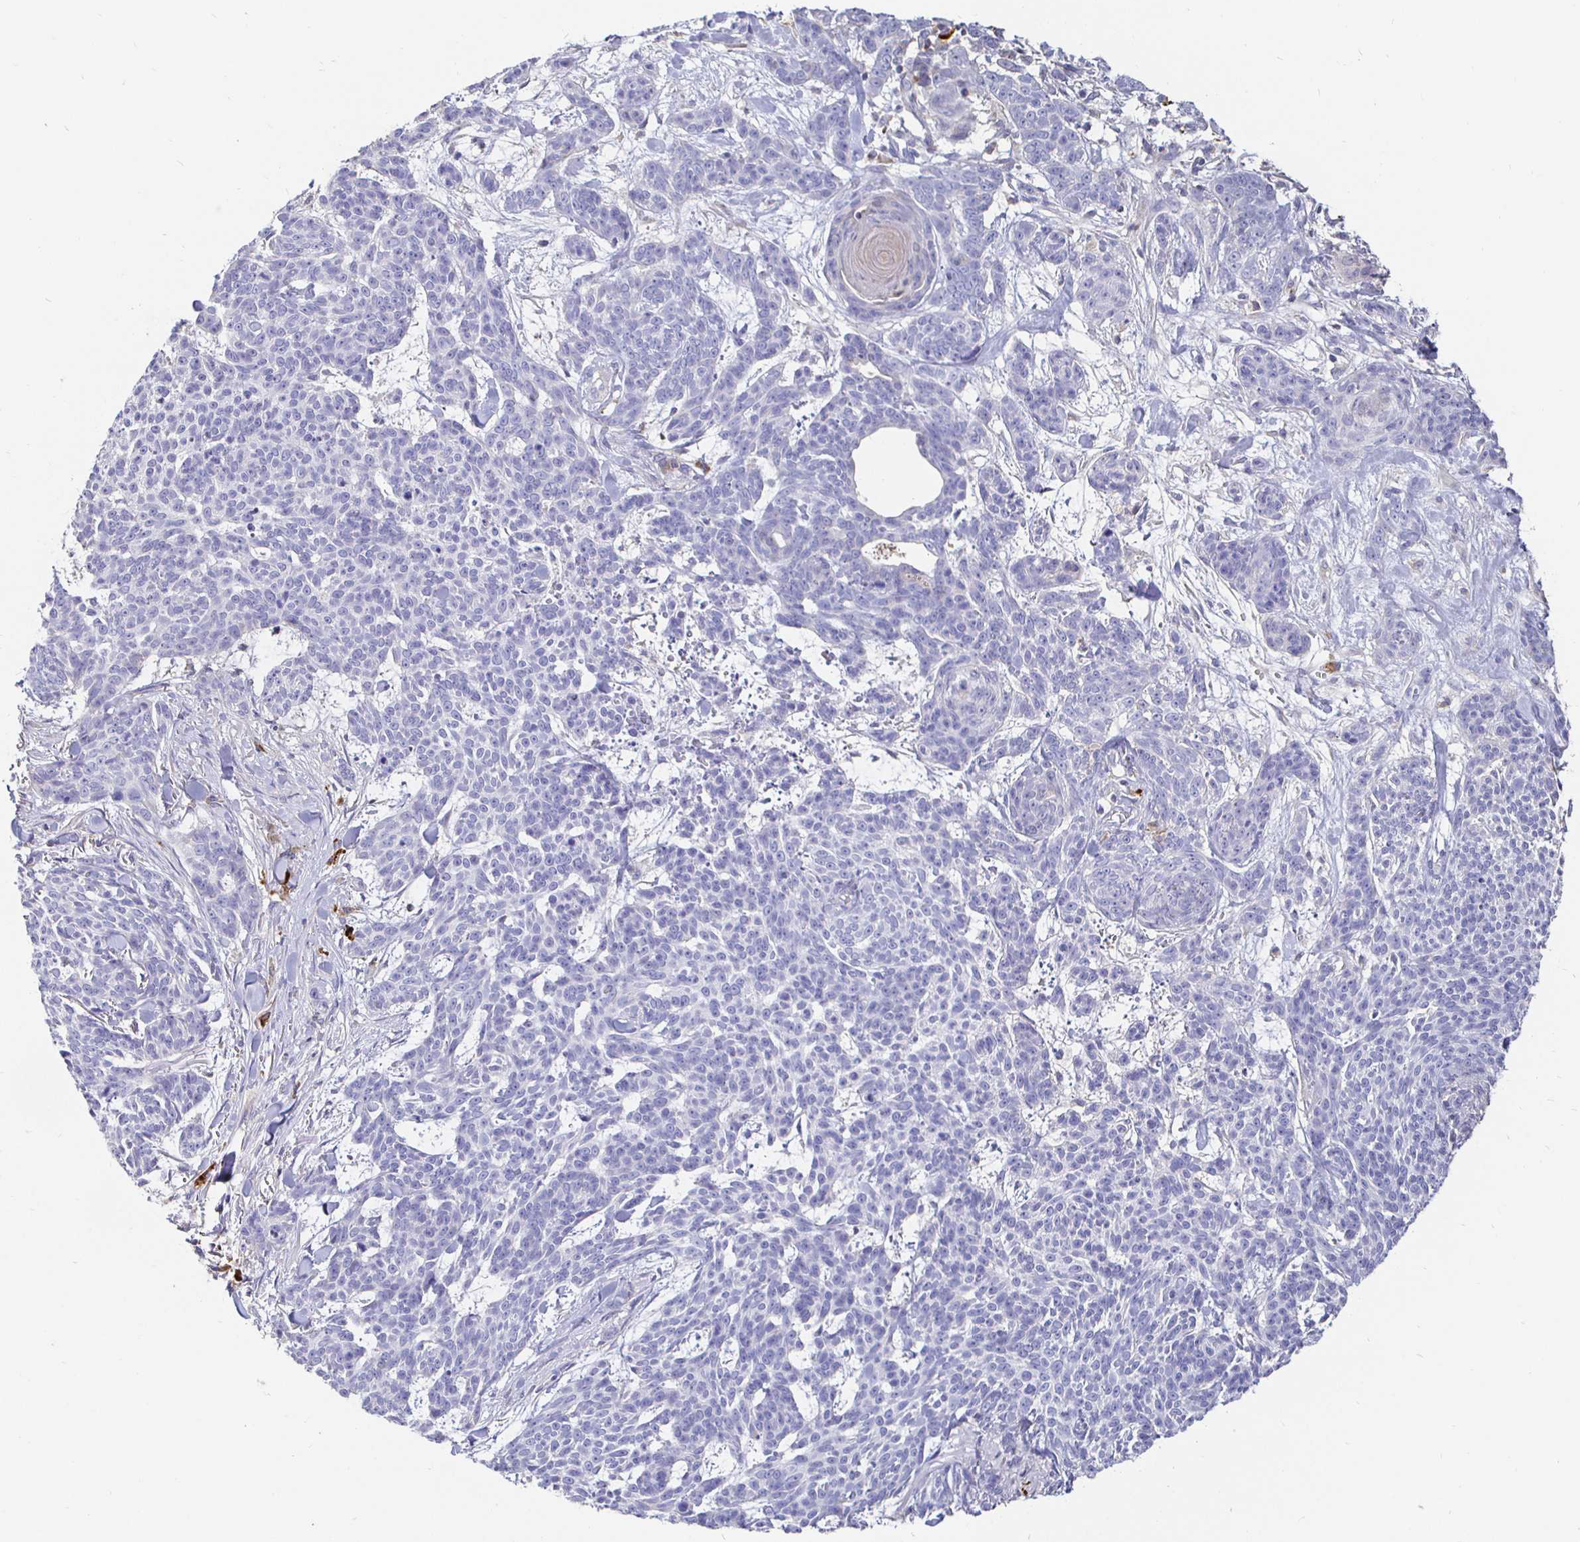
{"staining": {"intensity": "negative", "quantity": "none", "location": "none"}, "tissue": "skin cancer", "cell_type": "Tumor cells", "image_type": "cancer", "snomed": [{"axis": "morphology", "description": "Basal cell carcinoma"}, {"axis": "topography", "description": "Skin"}], "caption": "Immunohistochemical staining of skin basal cell carcinoma displays no significant staining in tumor cells.", "gene": "CXCR3", "patient": {"sex": "female", "age": 93}}